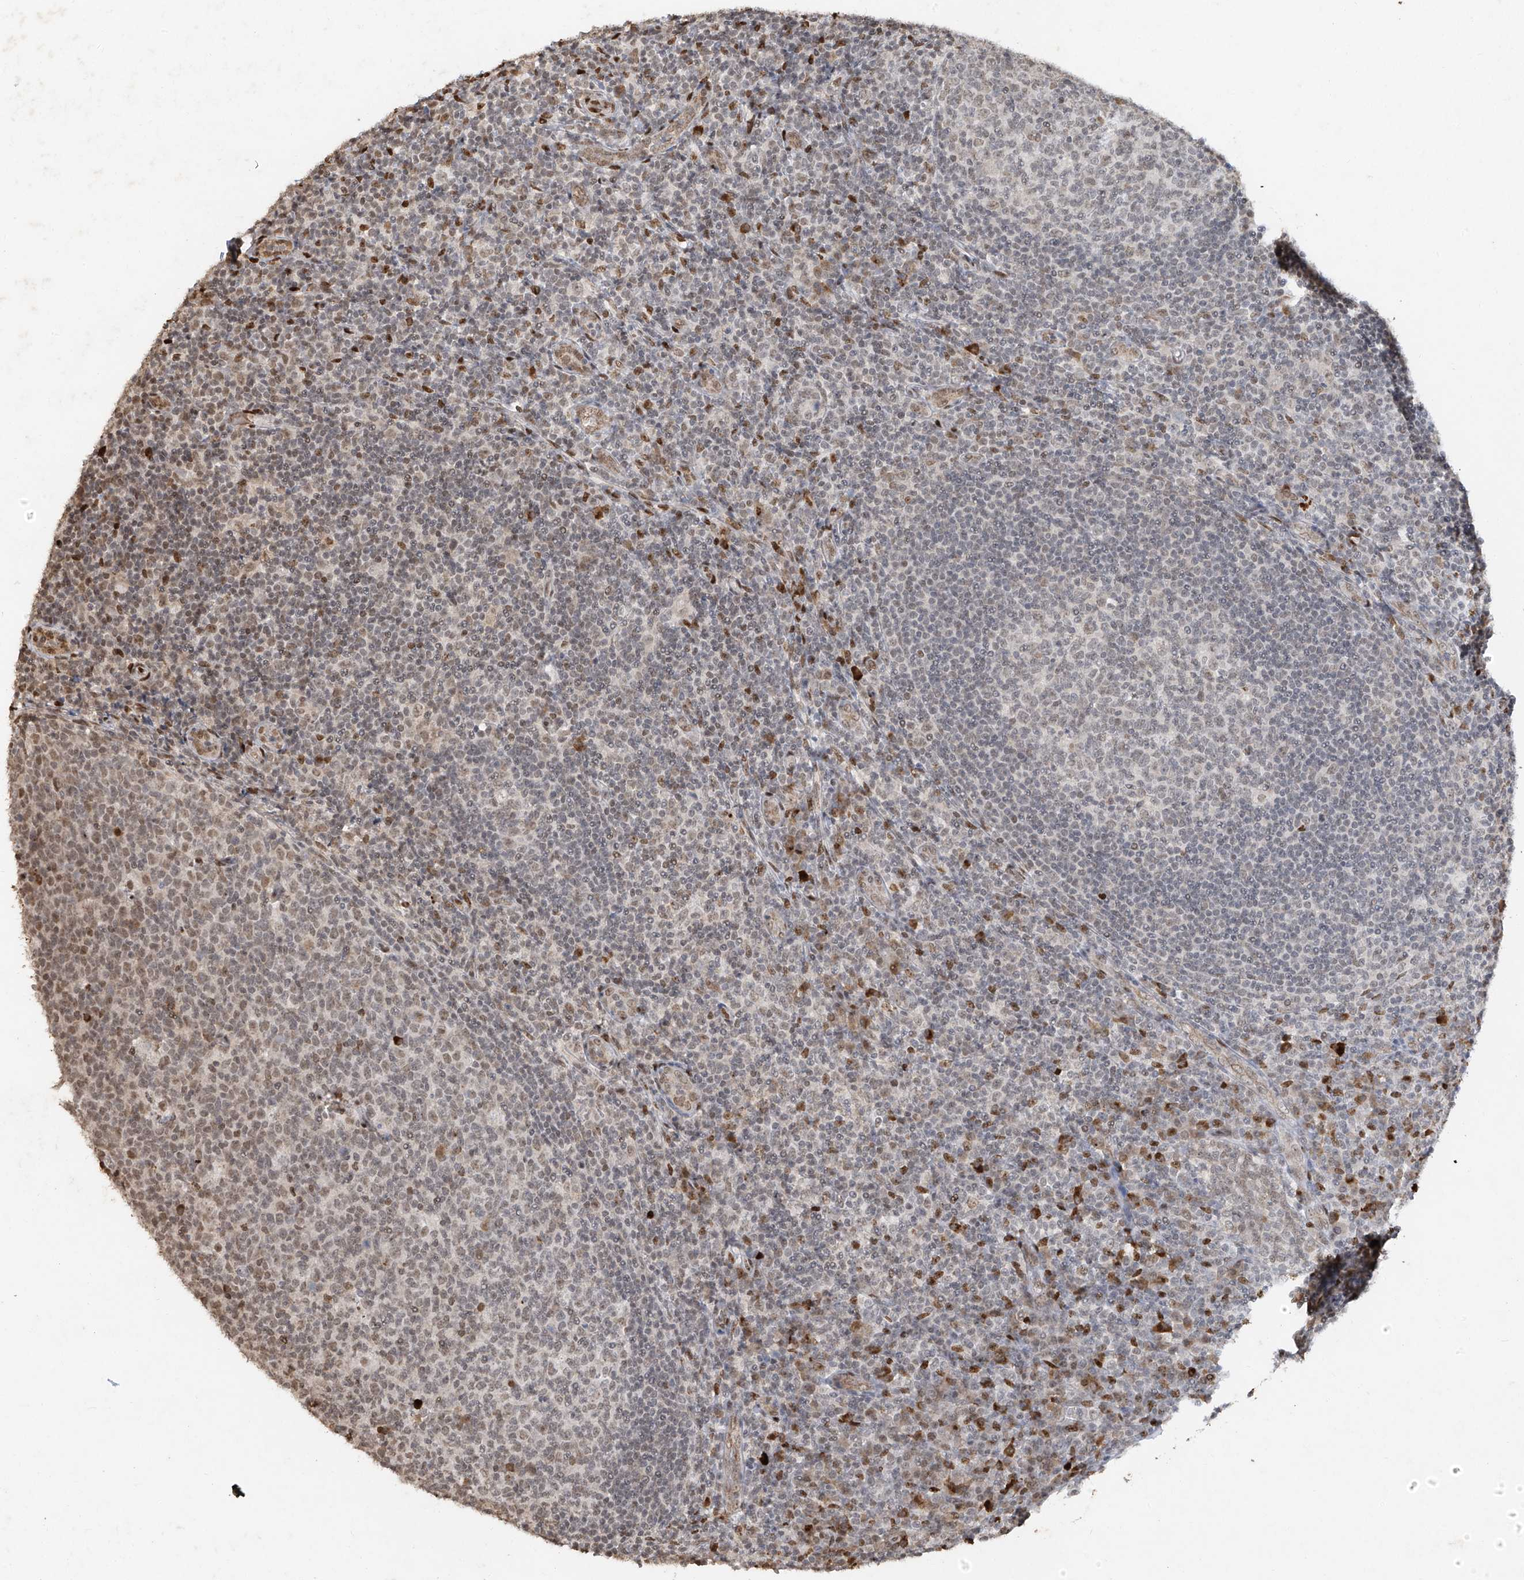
{"staining": {"intensity": "moderate", "quantity": "25%-75%", "location": "nuclear"}, "tissue": "tonsil", "cell_type": "Germinal center cells", "image_type": "normal", "snomed": [{"axis": "morphology", "description": "Normal tissue, NOS"}, {"axis": "topography", "description": "Tonsil"}], "caption": "Immunohistochemistry (IHC) (DAB (3,3'-diaminobenzidine)) staining of benign human tonsil reveals moderate nuclear protein expression in about 25%-75% of germinal center cells.", "gene": "ATRIP", "patient": {"sex": "female", "age": 19}}